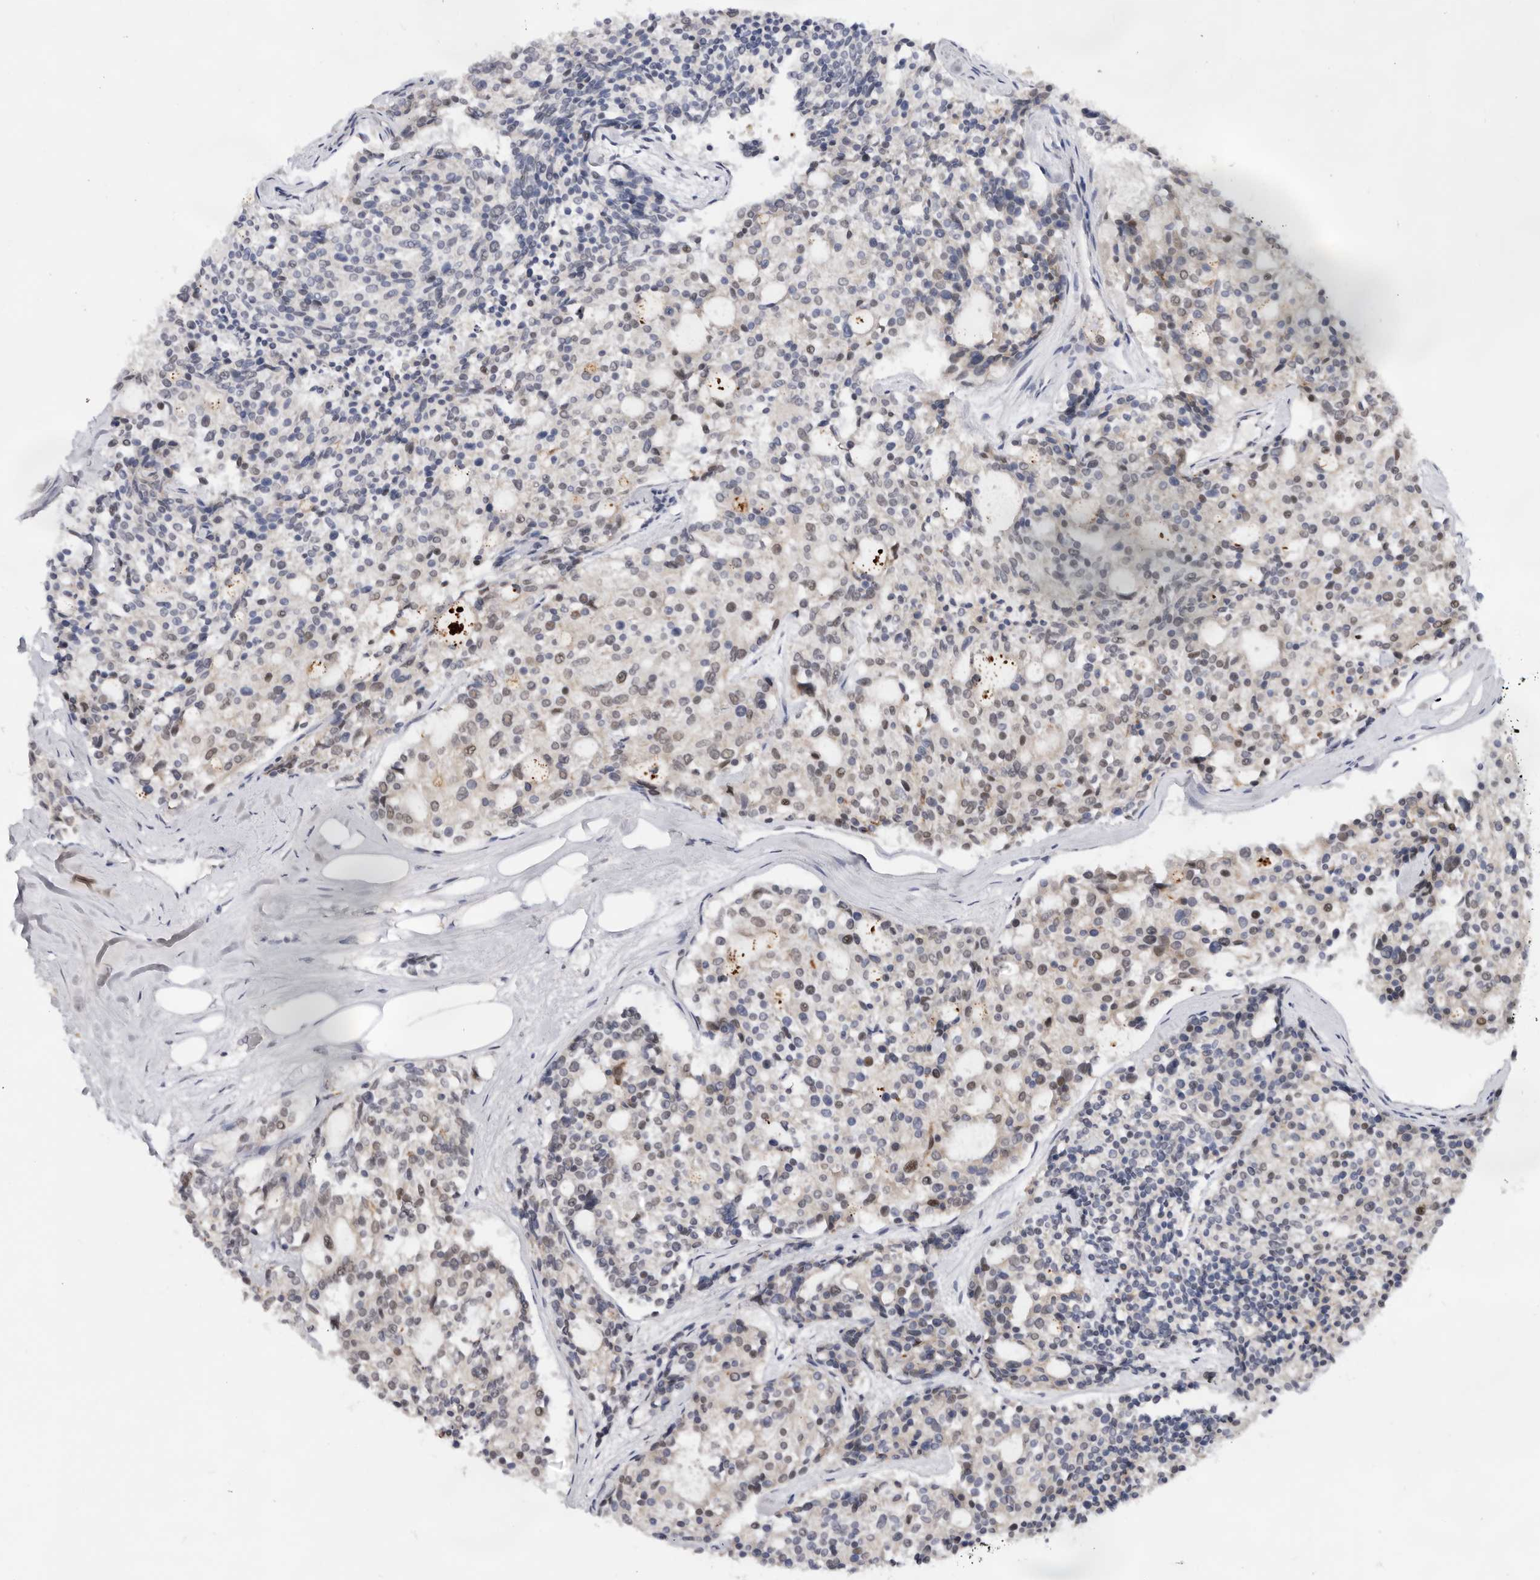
{"staining": {"intensity": "weak", "quantity": "<25%", "location": "nuclear"}, "tissue": "carcinoid", "cell_type": "Tumor cells", "image_type": "cancer", "snomed": [{"axis": "morphology", "description": "Carcinoid, malignant, NOS"}, {"axis": "topography", "description": "Pancreas"}], "caption": "Immunohistochemistry photomicrograph of neoplastic tissue: human carcinoid stained with DAB (3,3'-diaminobenzidine) demonstrates no significant protein expression in tumor cells.", "gene": "BRCA2", "patient": {"sex": "female", "age": 54}}